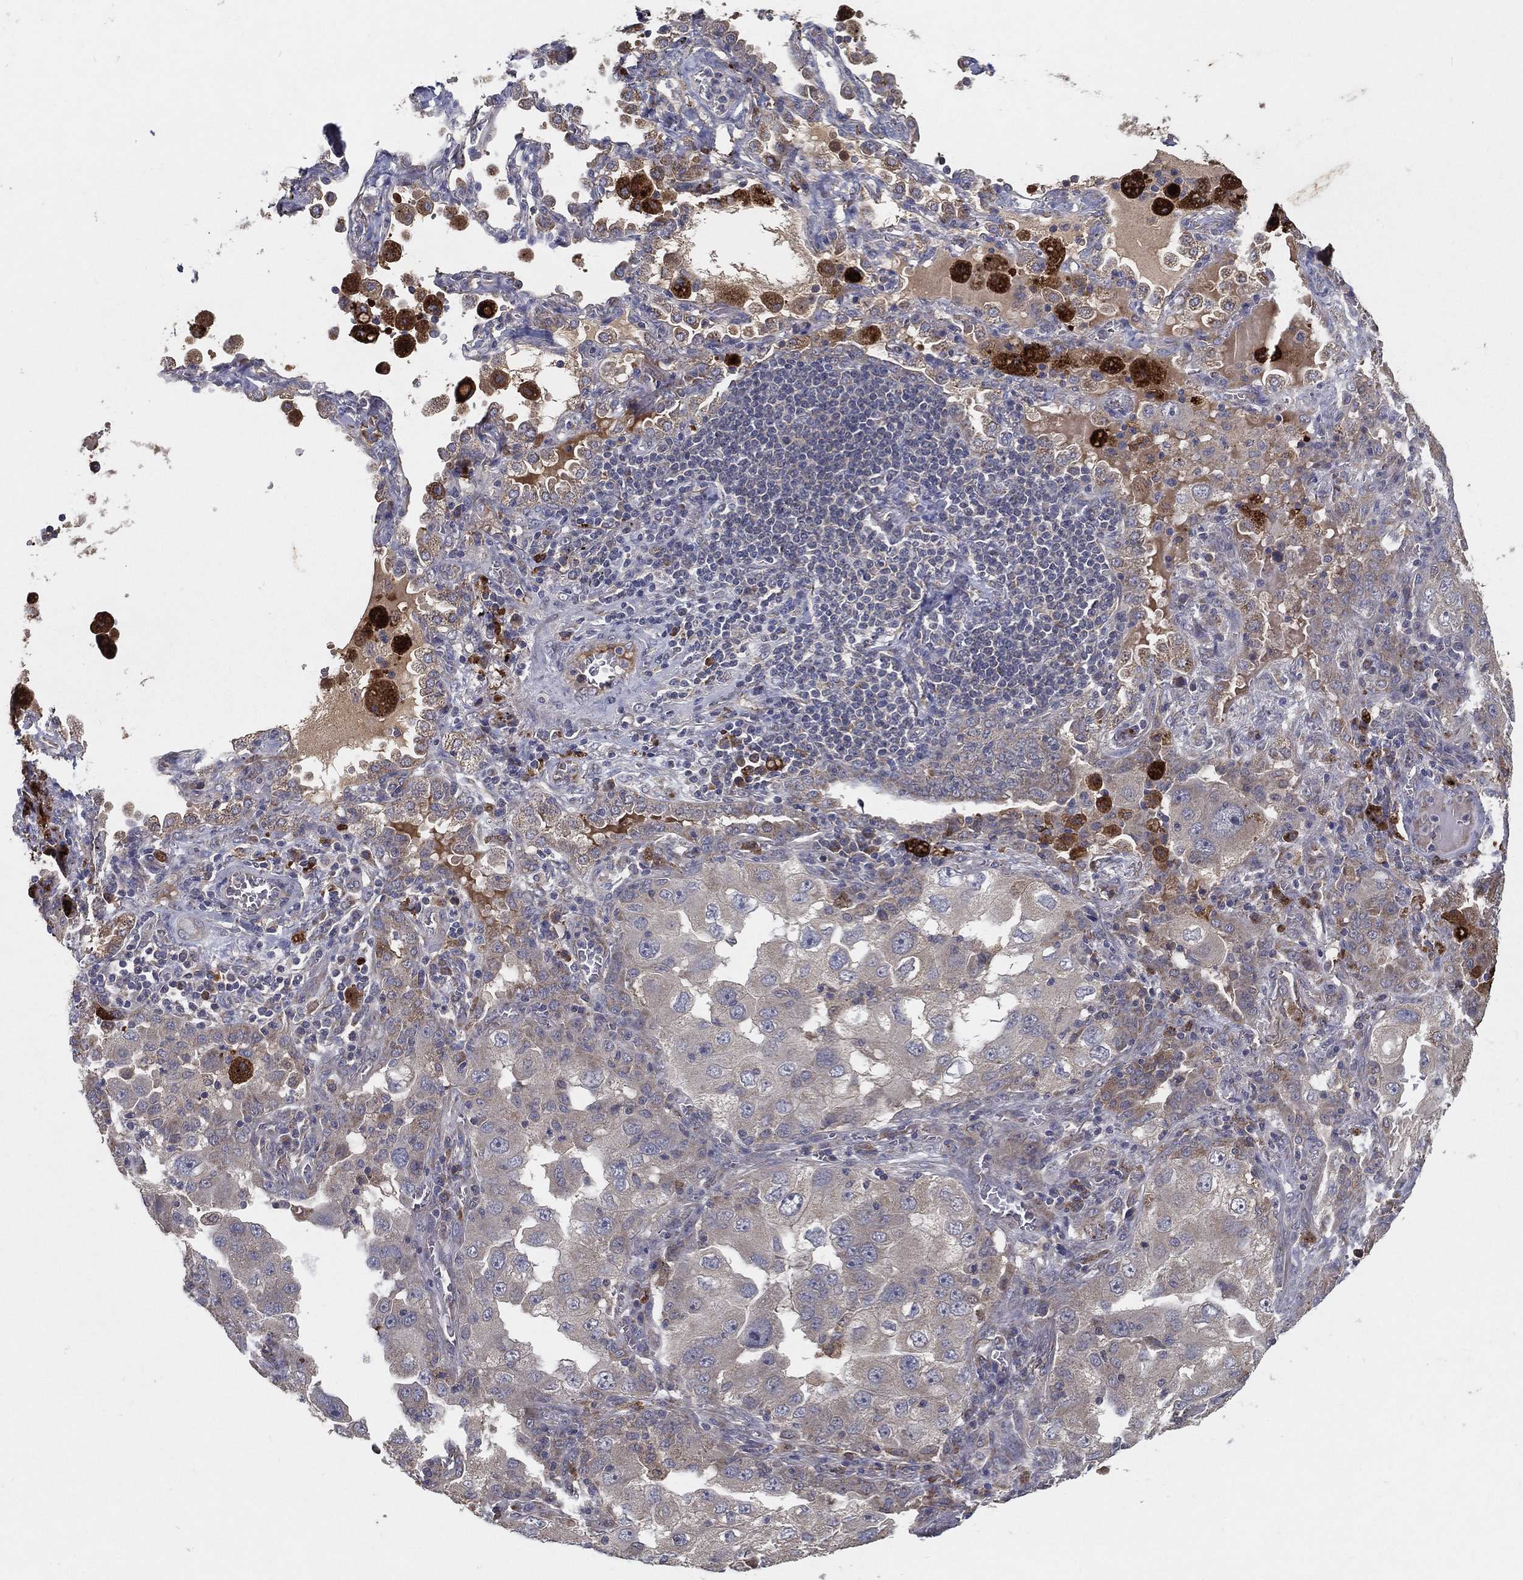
{"staining": {"intensity": "weak", "quantity": "<25%", "location": "cytoplasmic/membranous"}, "tissue": "lung cancer", "cell_type": "Tumor cells", "image_type": "cancer", "snomed": [{"axis": "morphology", "description": "Adenocarcinoma, NOS"}, {"axis": "topography", "description": "Lung"}], "caption": "Tumor cells are negative for brown protein staining in lung cancer (adenocarcinoma).", "gene": "MT-ND1", "patient": {"sex": "female", "age": 61}}